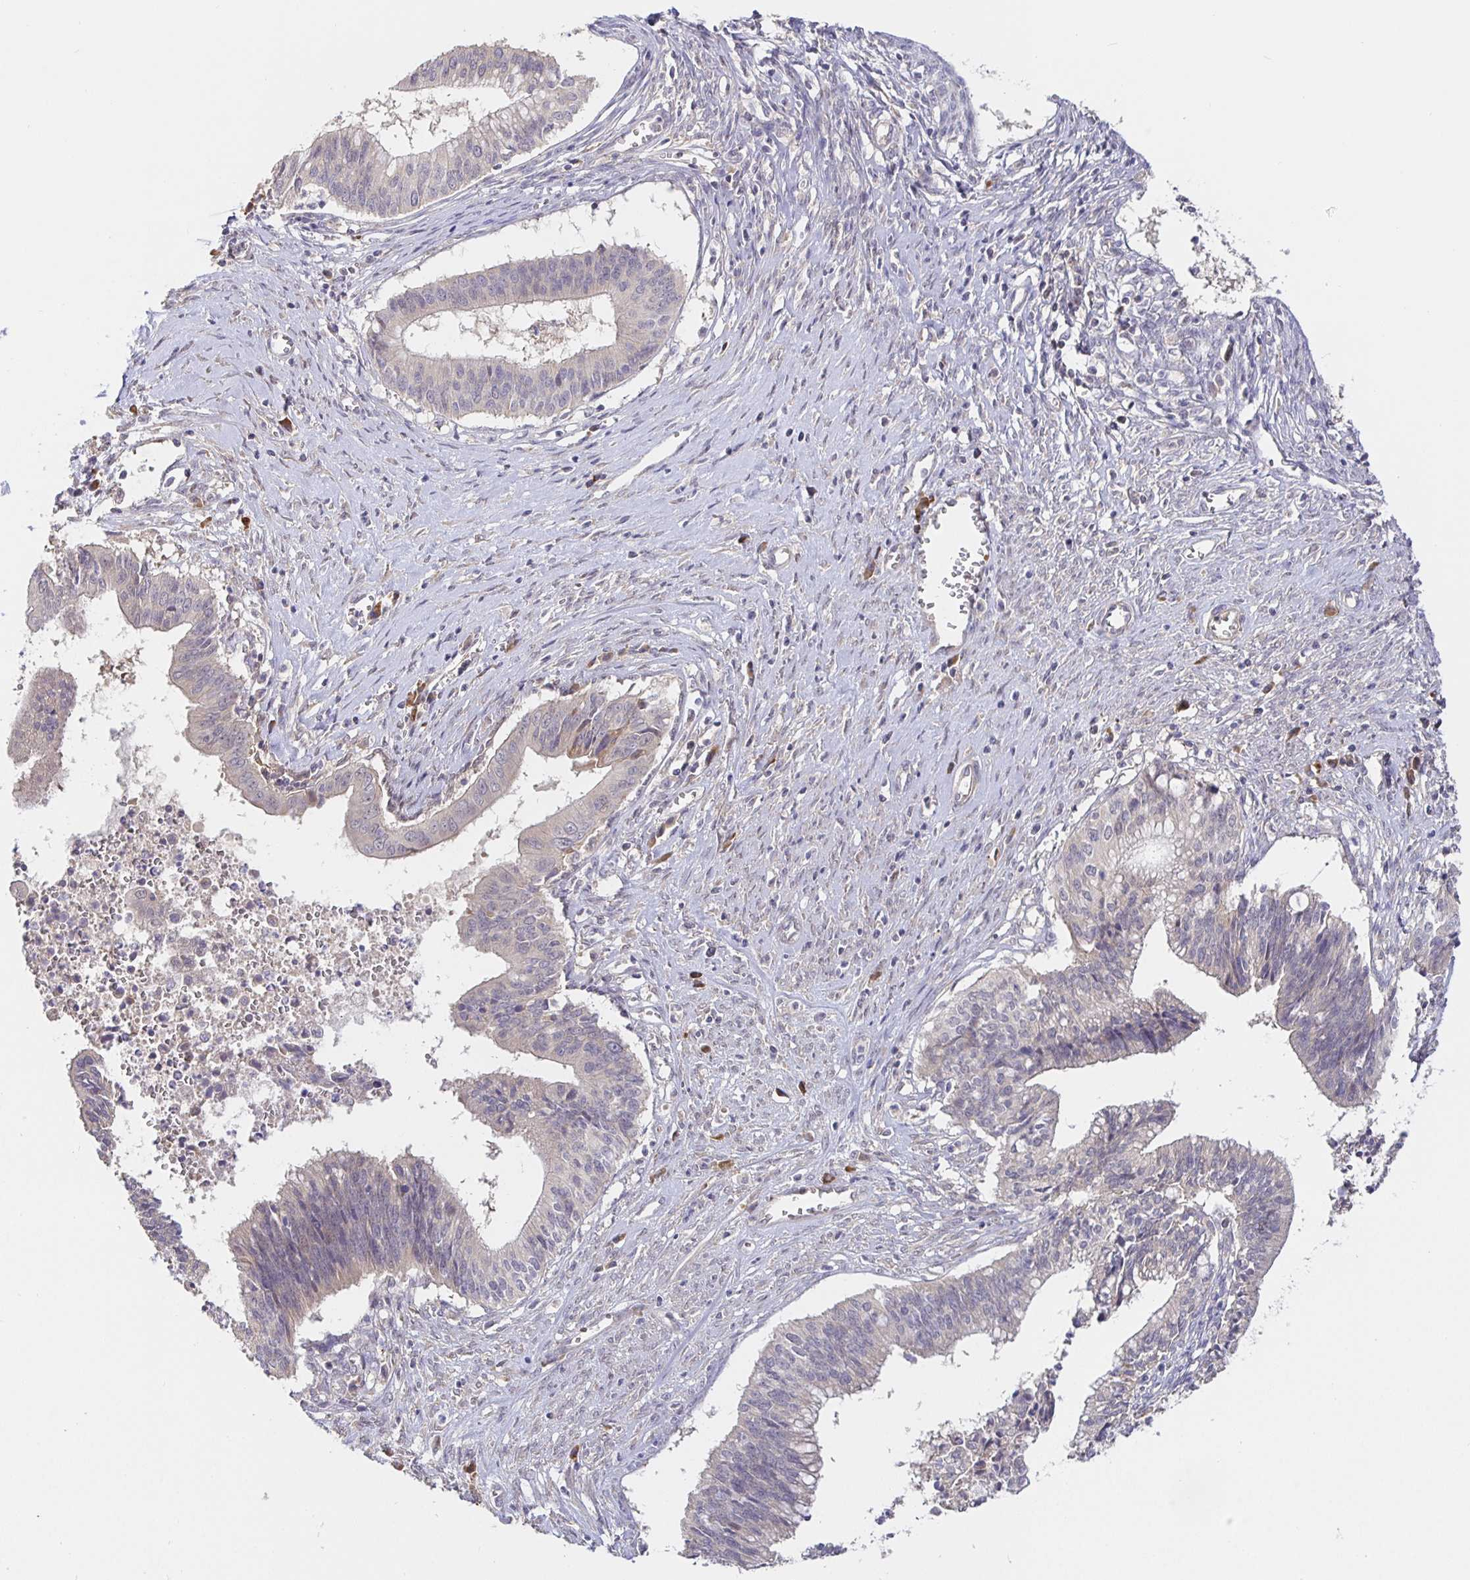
{"staining": {"intensity": "negative", "quantity": "none", "location": "none"}, "tissue": "cervical cancer", "cell_type": "Tumor cells", "image_type": "cancer", "snomed": [{"axis": "morphology", "description": "Adenocarcinoma, NOS"}, {"axis": "topography", "description": "Cervix"}], "caption": "A histopathology image of cervical cancer stained for a protein shows no brown staining in tumor cells. (Stains: DAB IHC with hematoxylin counter stain, Microscopy: brightfield microscopy at high magnification).", "gene": "ZDHHC11", "patient": {"sex": "female", "age": 44}}